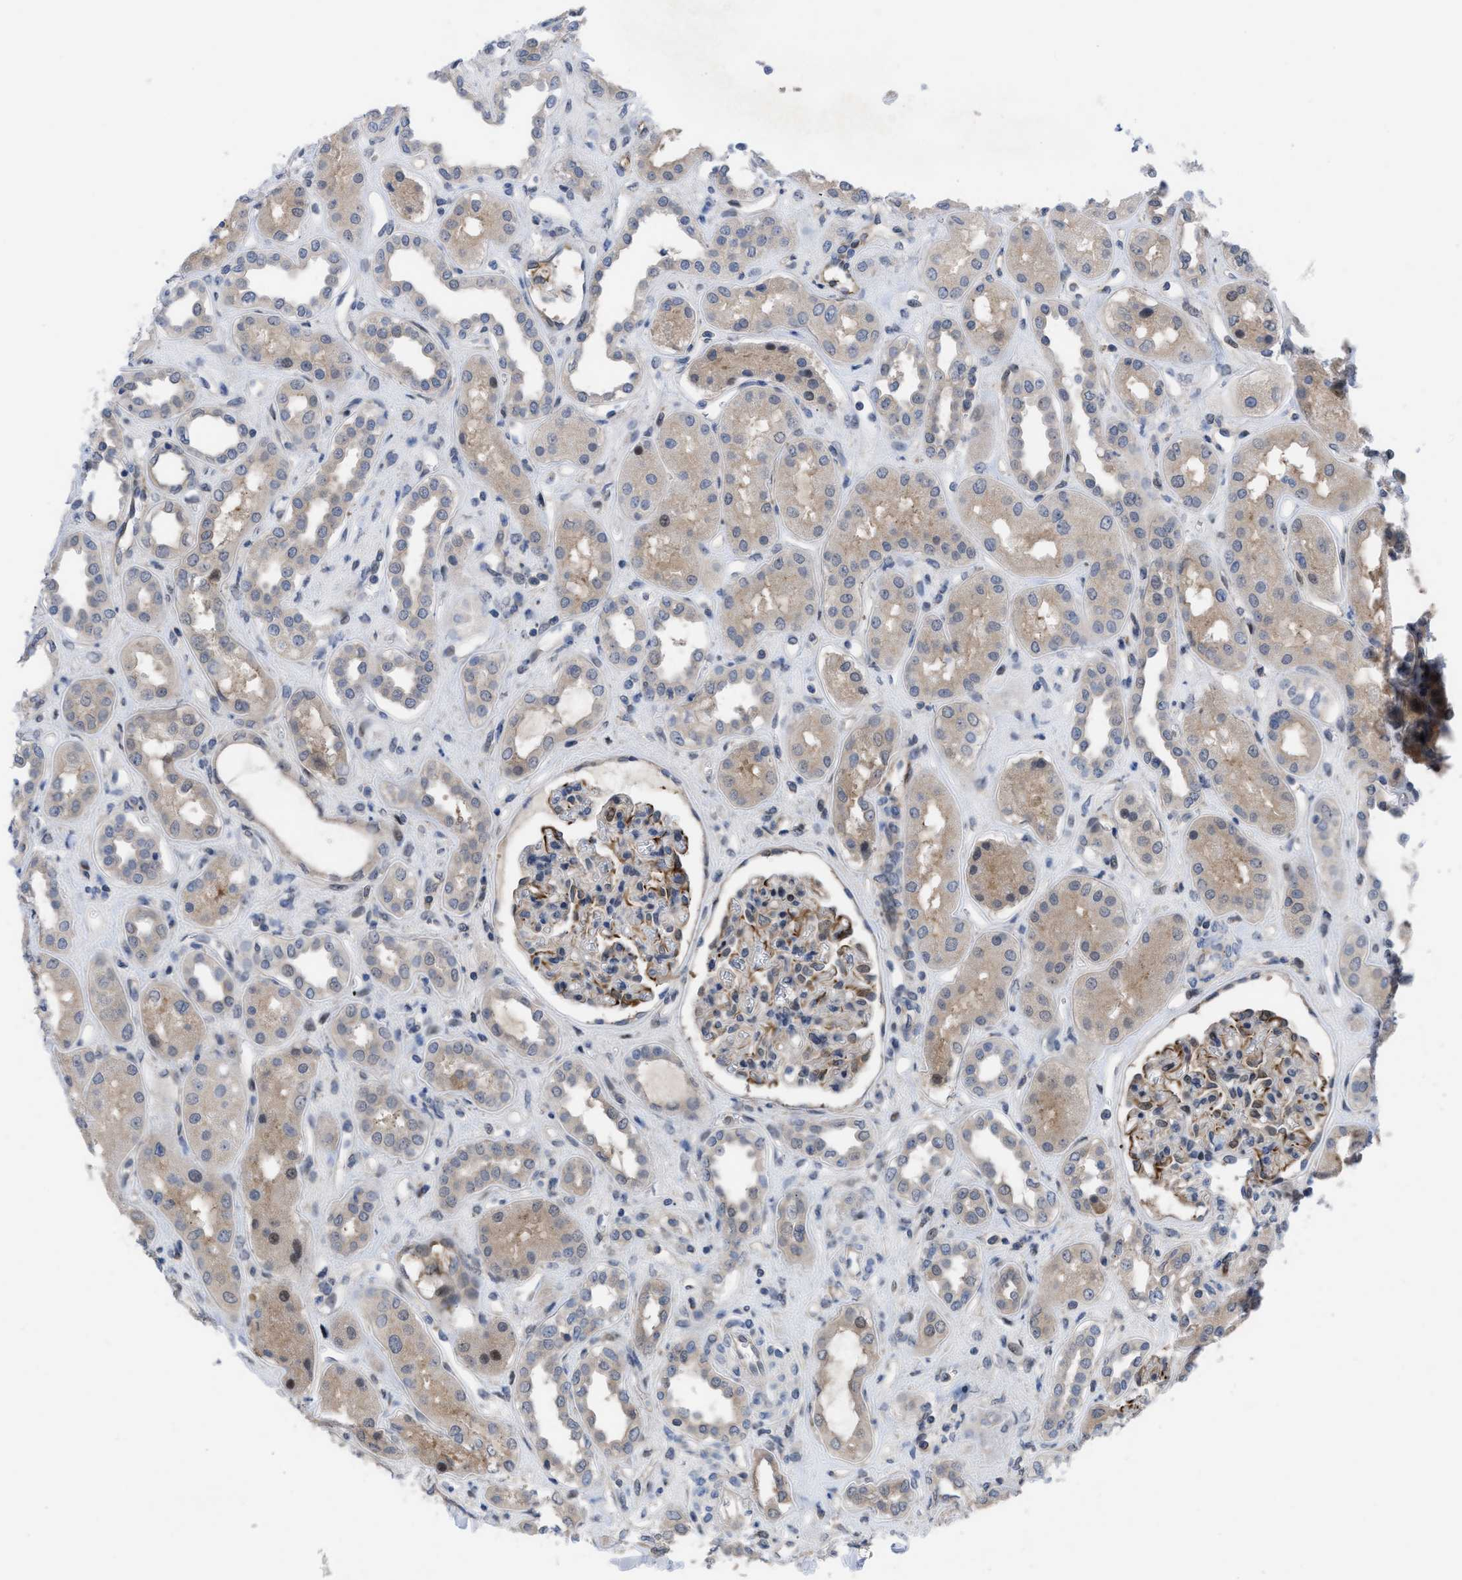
{"staining": {"intensity": "strong", "quantity": "25%-75%", "location": "cytoplasmic/membranous"}, "tissue": "kidney", "cell_type": "Cells in glomeruli", "image_type": "normal", "snomed": [{"axis": "morphology", "description": "Normal tissue, NOS"}, {"axis": "topography", "description": "Kidney"}], "caption": "Kidney stained with immunohistochemistry (IHC) demonstrates strong cytoplasmic/membranous expression in about 25%-75% of cells in glomeruli. (Brightfield microscopy of DAB IHC at high magnification).", "gene": "IL17RE", "patient": {"sex": "male", "age": 59}}